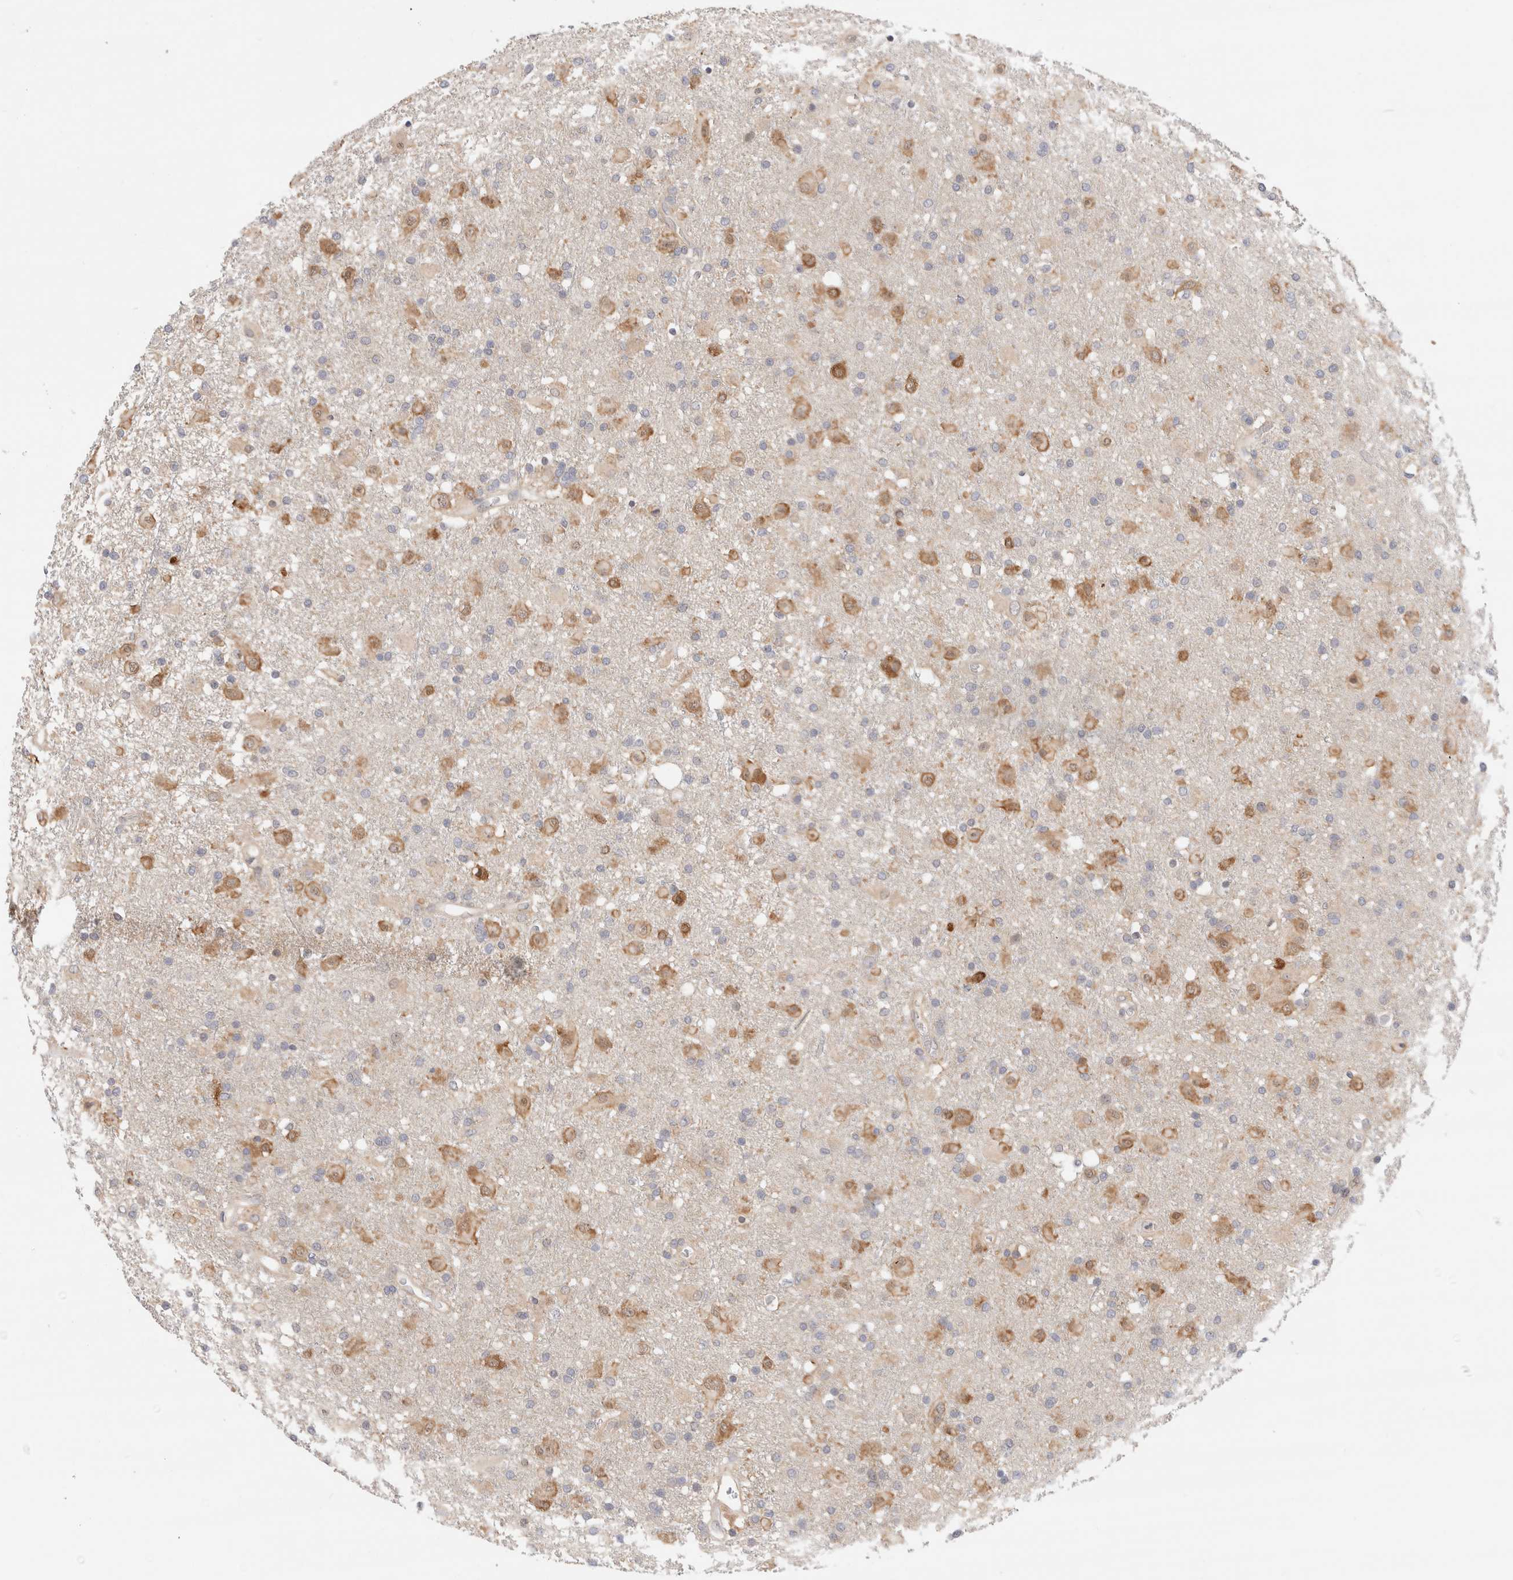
{"staining": {"intensity": "moderate", "quantity": "25%-75%", "location": "cytoplasmic/membranous,nuclear"}, "tissue": "glioma", "cell_type": "Tumor cells", "image_type": "cancer", "snomed": [{"axis": "morphology", "description": "Glioma, malignant, Low grade"}, {"axis": "topography", "description": "Brain"}], "caption": "Tumor cells reveal medium levels of moderate cytoplasmic/membranous and nuclear staining in approximately 25%-75% of cells in malignant low-grade glioma.", "gene": "C17orf97", "patient": {"sex": "male", "age": 65}}